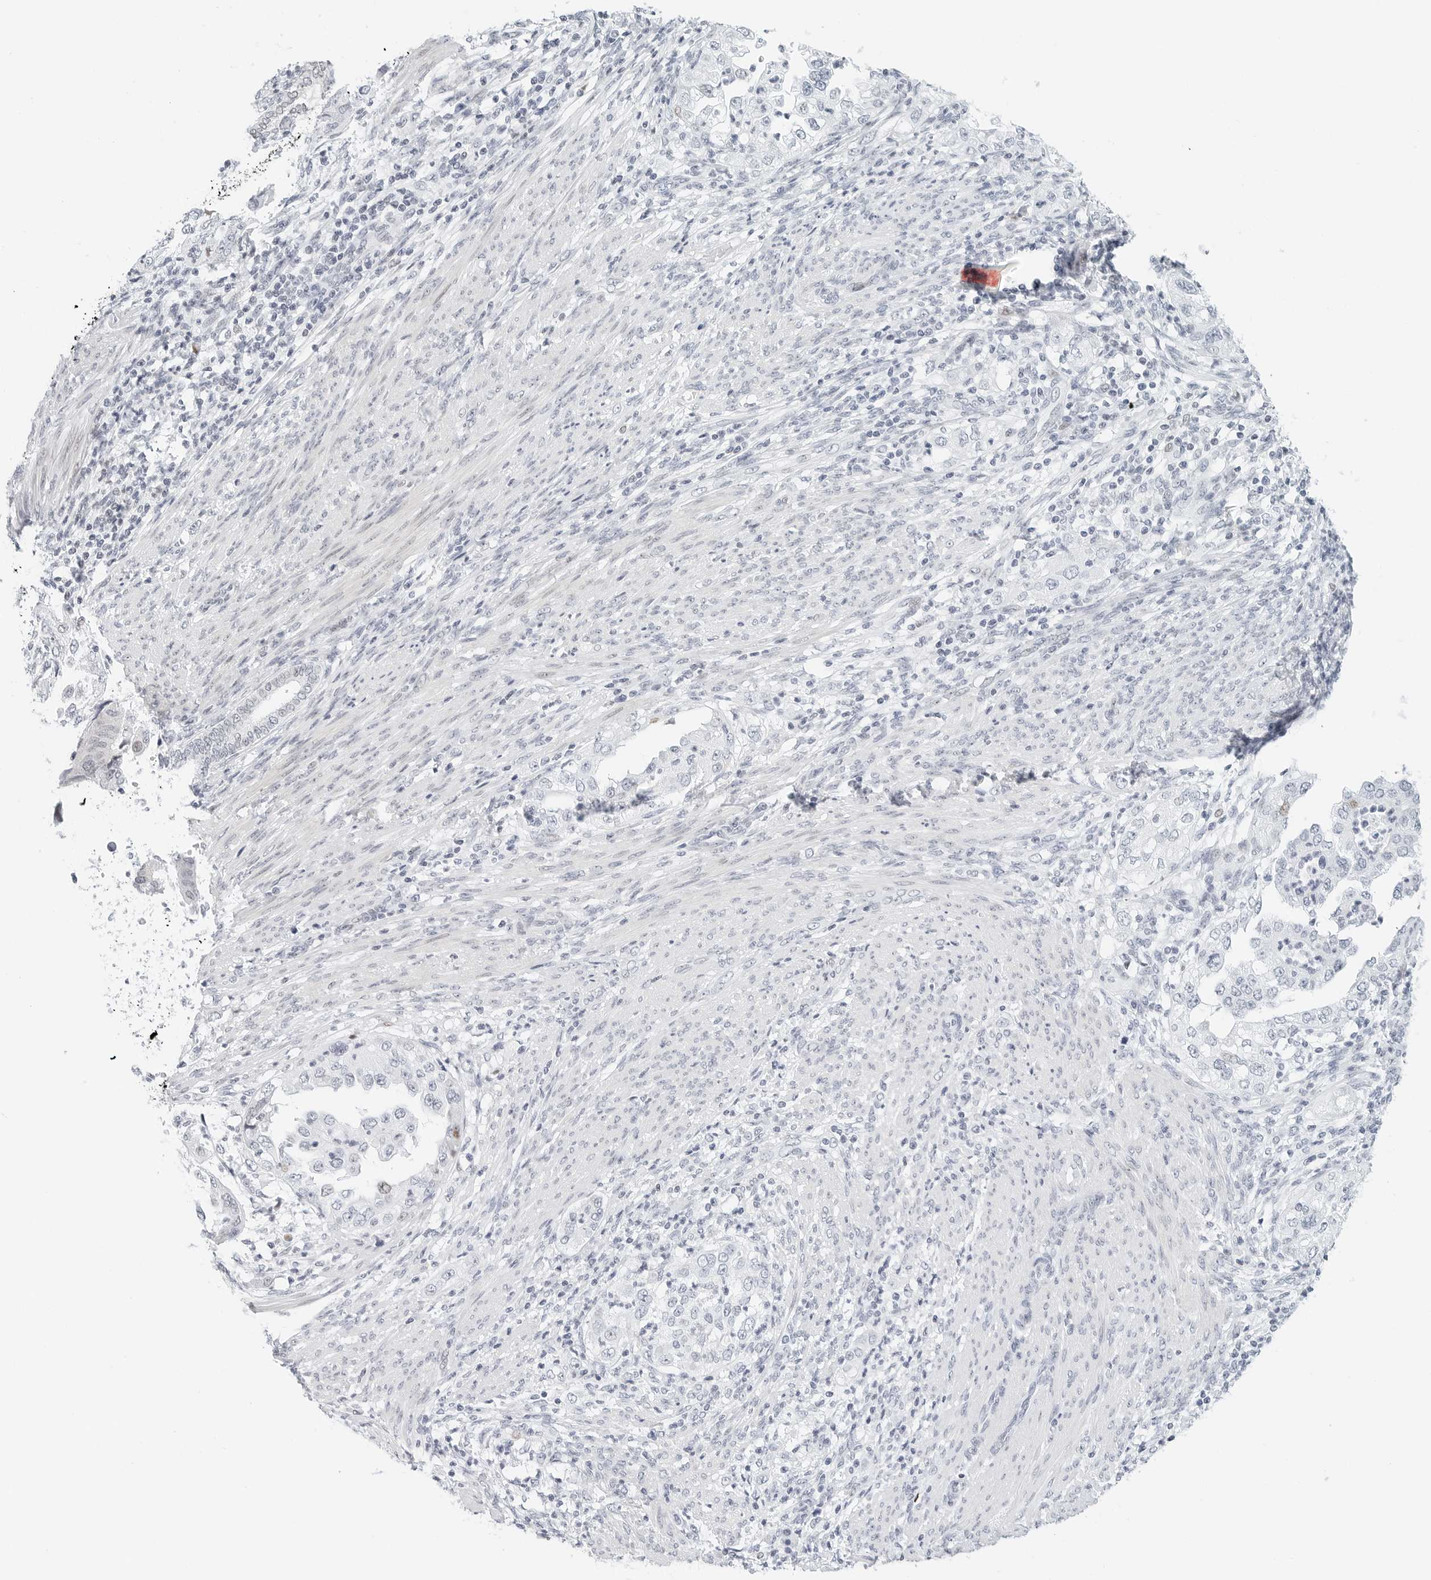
{"staining": {"intensity": "negative", "quantity": "none", "location": "none"}, "tissue": "endometrial cancer", "cell_type": "Tumor cells", "image_type": "cancer", "snomed": [{"axis": "morphology", "description": "Adenocarcinoma, NOS"}, {"axis": "topography", "description": "Endometrium"}], "caption": "This is a histopathology image of immunohistochemistry staining of endometrial cancer (adenocarcinoma), which shows no staining in tumor cells.", "gene": "NTMT2", "patient": {"sex": "female", "age": 85}}